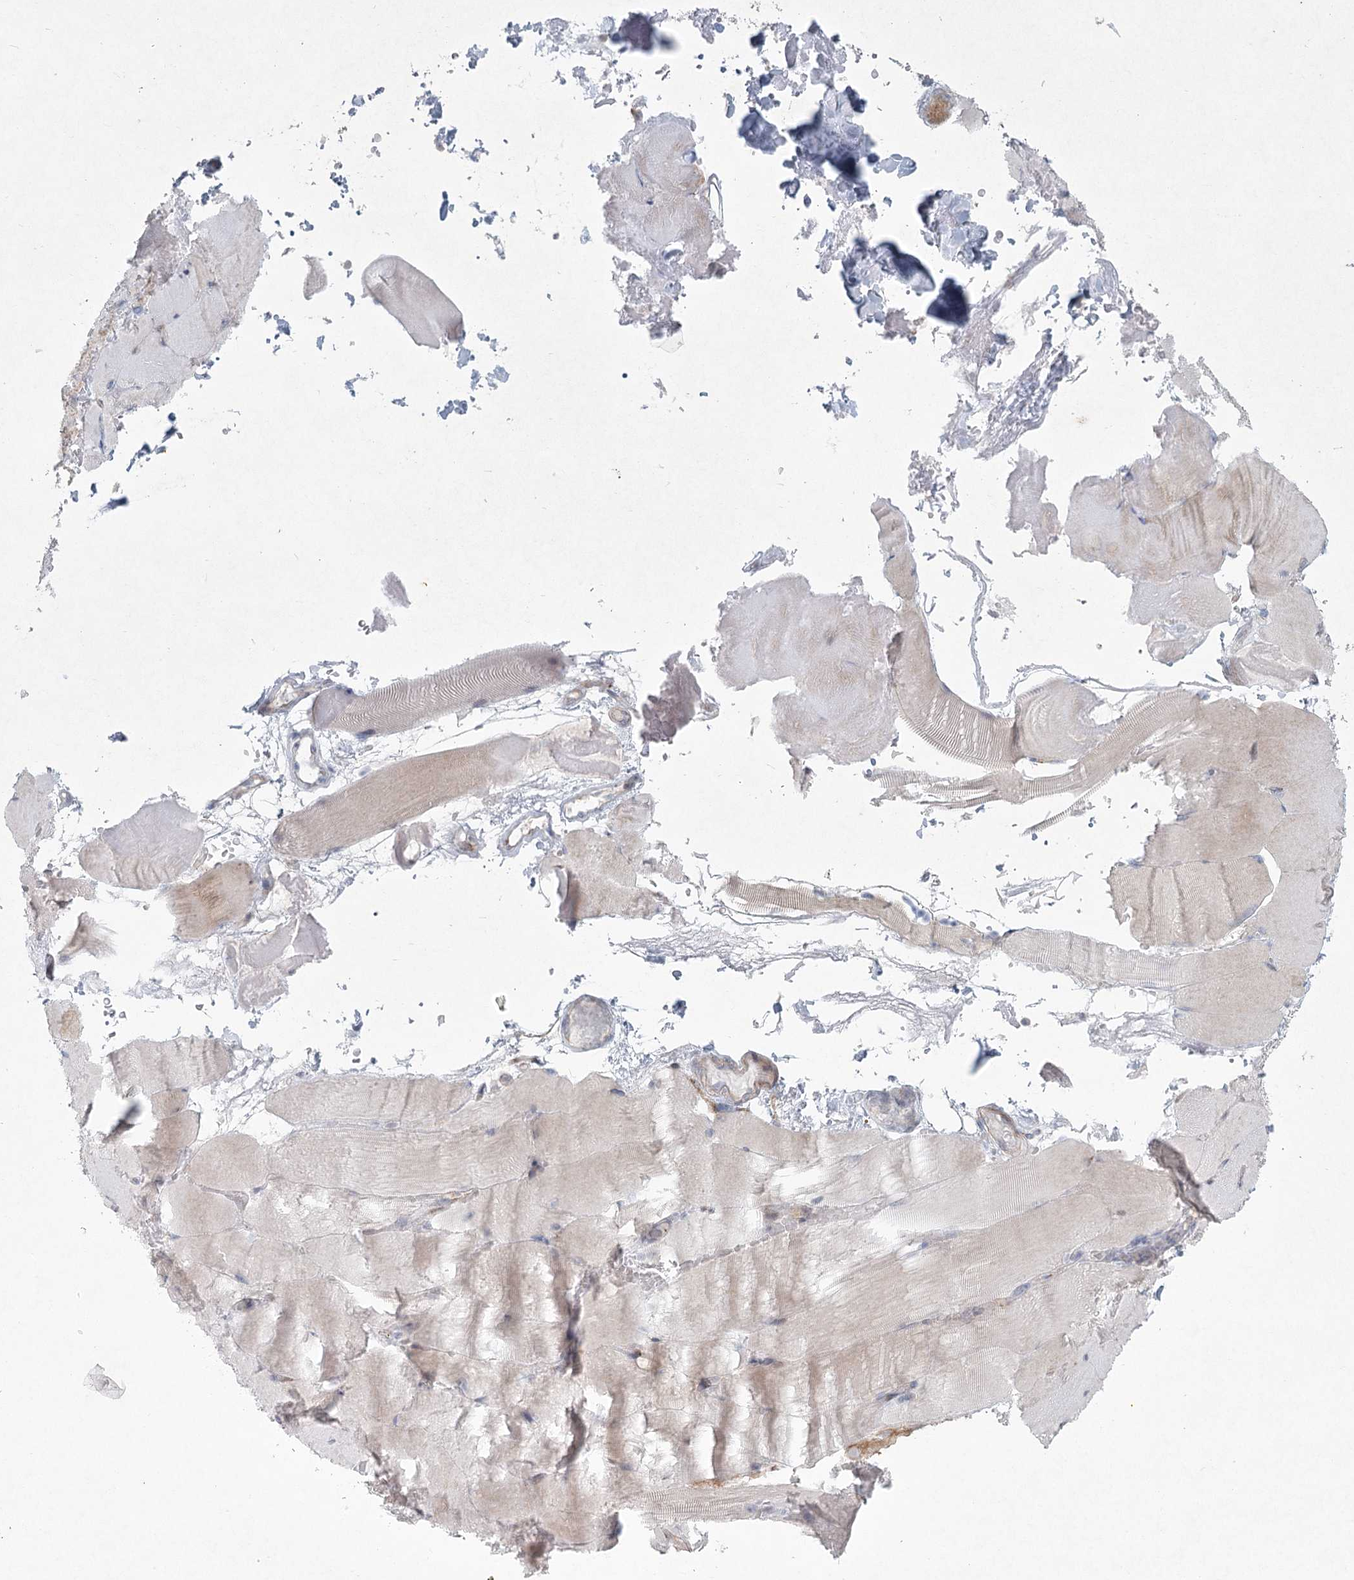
{"staining": {"intensity": "weak", "quantity": "<25%", "location": "cytoplasmic/membranous"}, "tissue": "skeletal muscle", "cell_type": "Myocytes", "image_type": "normal", "snomed": [{"axis": "morphology", "description": "Normal tissue, NOS"}, {"axis": "topography", "description": "Skeletal muscle"}, {"axis": "topography", "description": "Parathyroid gland"}], "caption": "IHC histopathology image of normal skeletal muscle: skeletal muscle stained with DAB (3,3'-diaminobenzidine) demonstrates no significant protein expression in myocytes.", "gene": "FAM110C", "patient": {"sex": "female", "age": 37}}